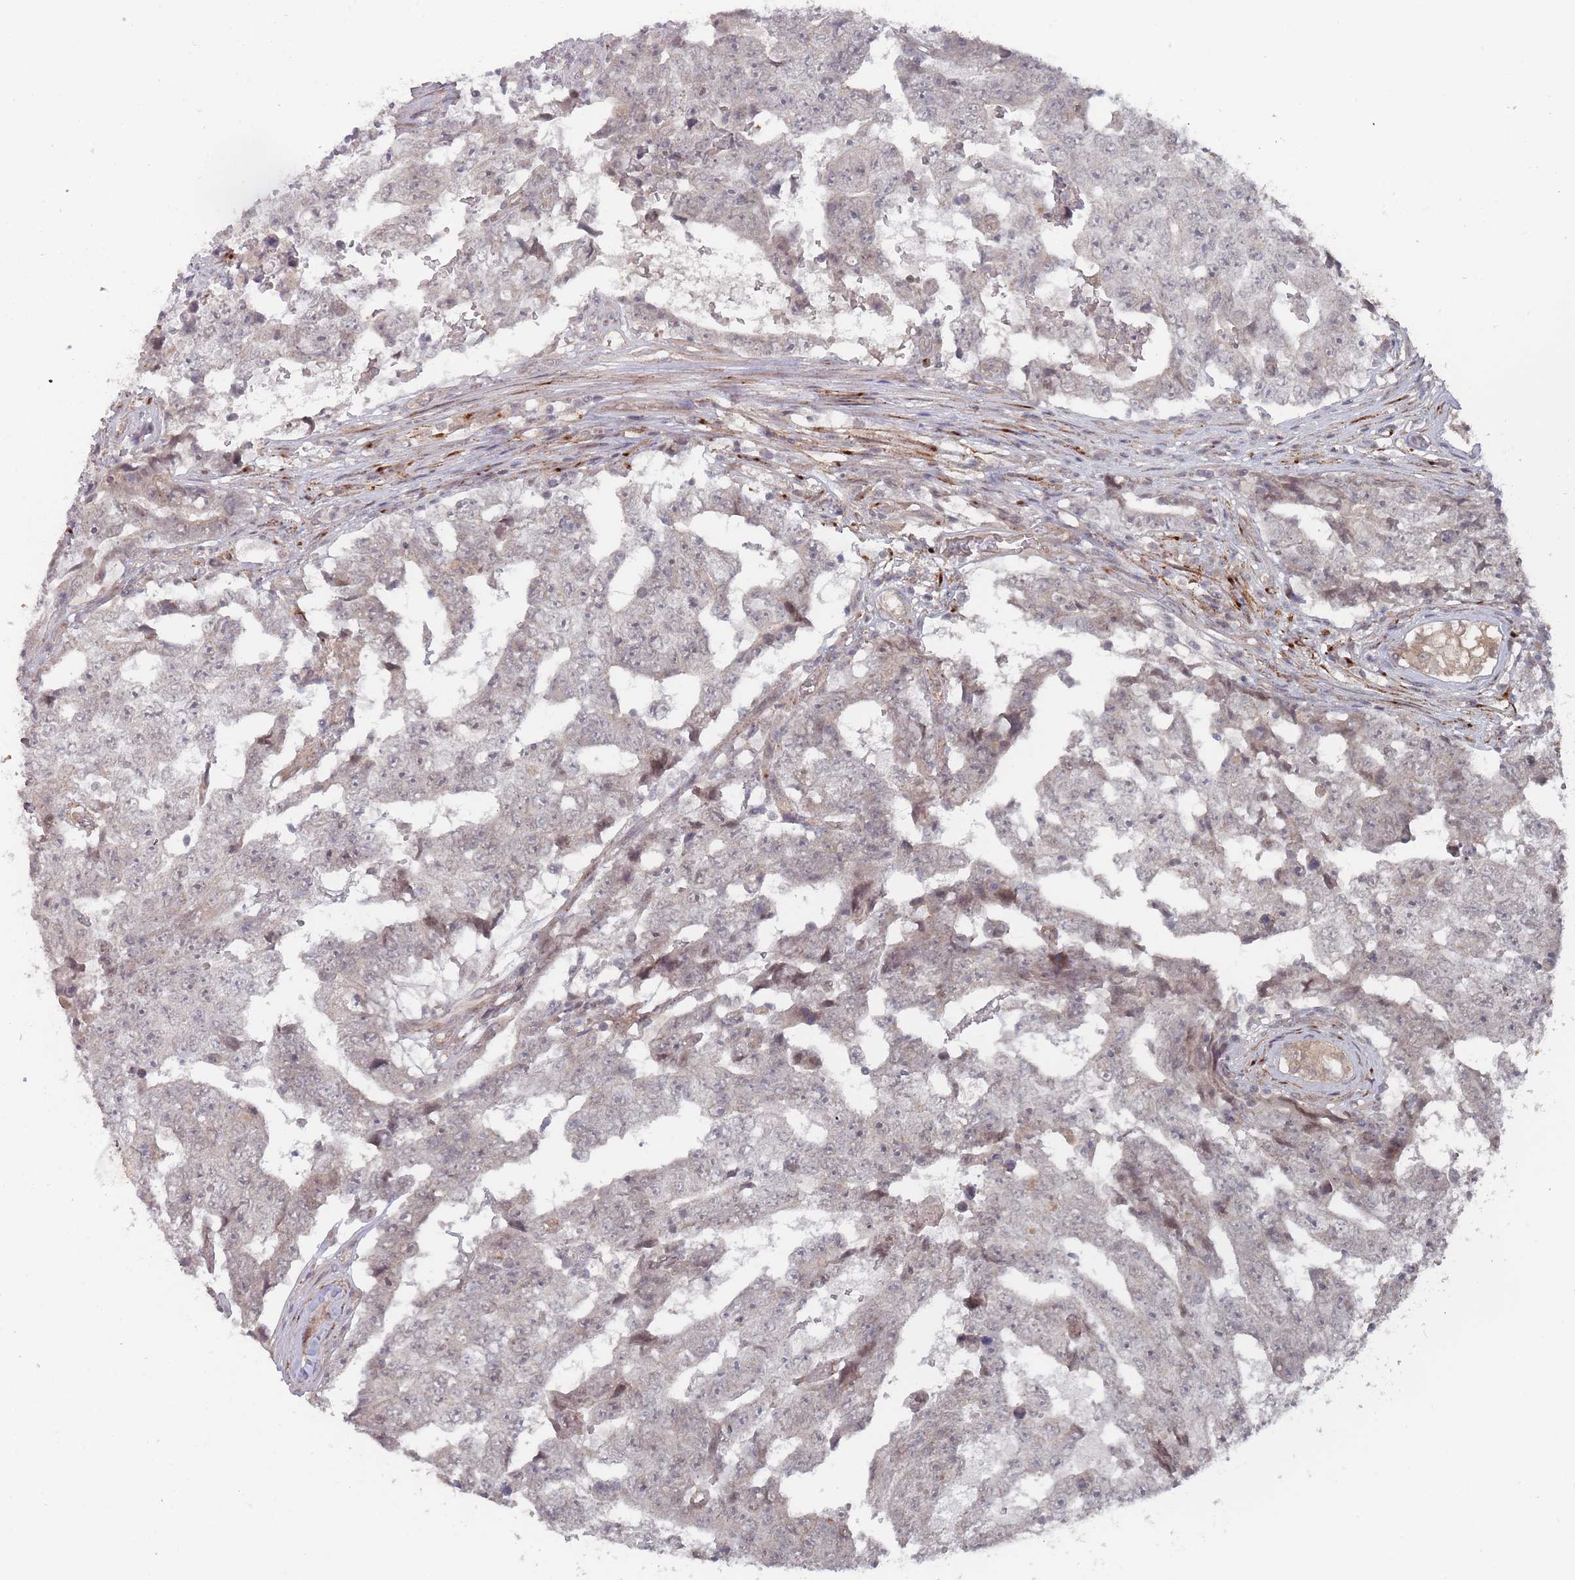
{"staining": {"intensity": "negative", "quantity": "none", "location": "none"}, "tissue": "testis cancer", "cell_type": "Tumor cells", "image_type": "cancer", "snomed": [{"axis": "morphology", "description": "Carcinoma, Embryonal, NOS"}, {"axis": "topography", "description": "Testis"}], "caption": "This is a photomicrograph of immunohistochemistry (IHC) staining of testis cancer (embryonal carcinoma), which shows no positivity in tumor cells.", "gene": "CNTRL", "patient": {"sex": "male", "age": 25}}